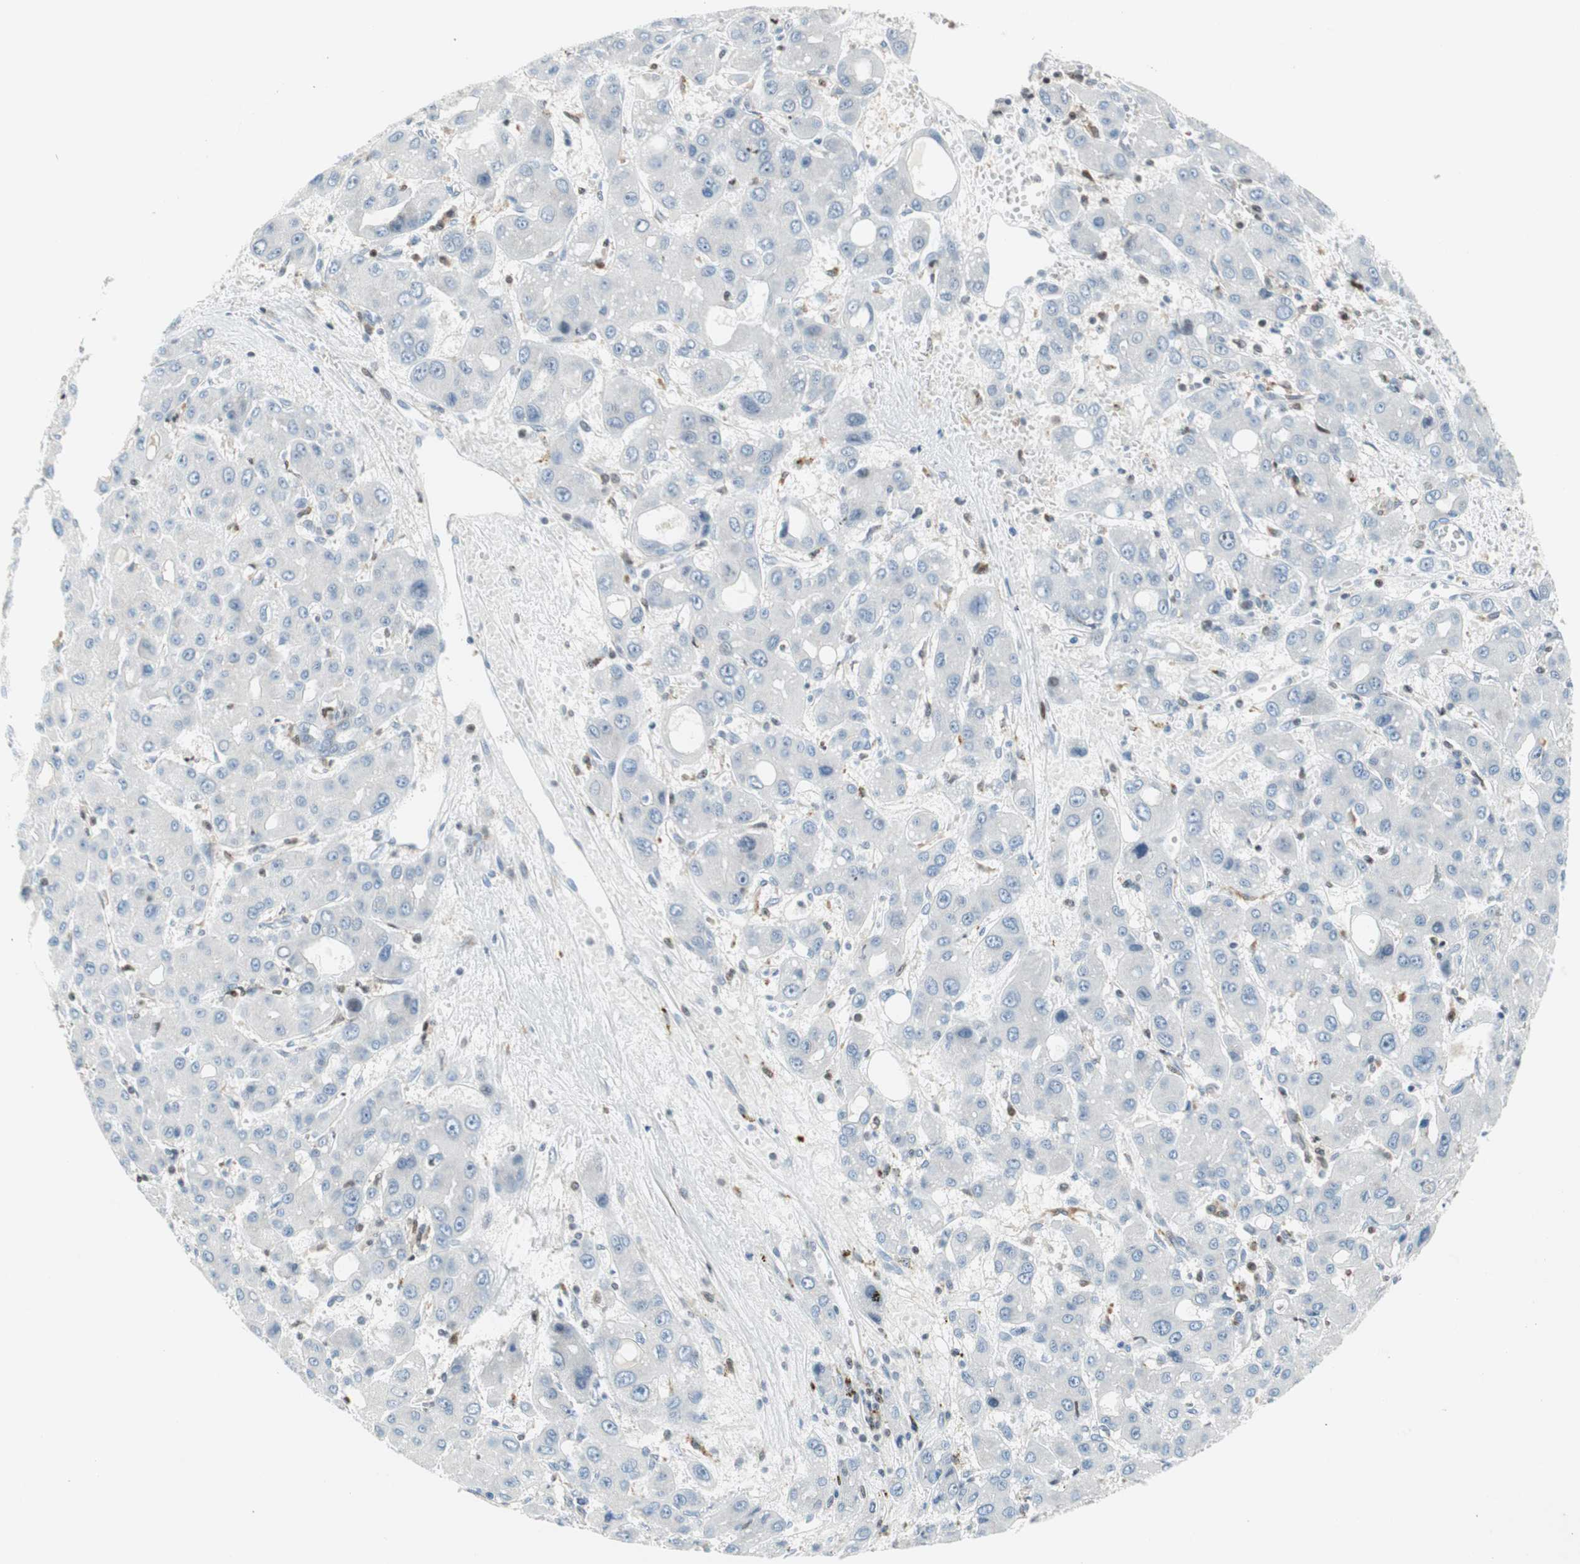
{"staining": {"intensity": "negative", "quantity": "none", "location": "none"}, "tissue": "liver cancer", "cell_type": "Tumor cells", "image_type": "cancer", "snomed": [{"axis": "morphology", "description": "Carcinoma, Hepatocellular, NOS"}, {"axis": "topography", "description": "Liver"}], "caption": "Immunohistochemical staining of human hepatocellular carcinoma (liver) demonstrates no significant positivity in tumor cells.", "gene": "RGS10", "patient": {"sex": "male", "age": 55}}